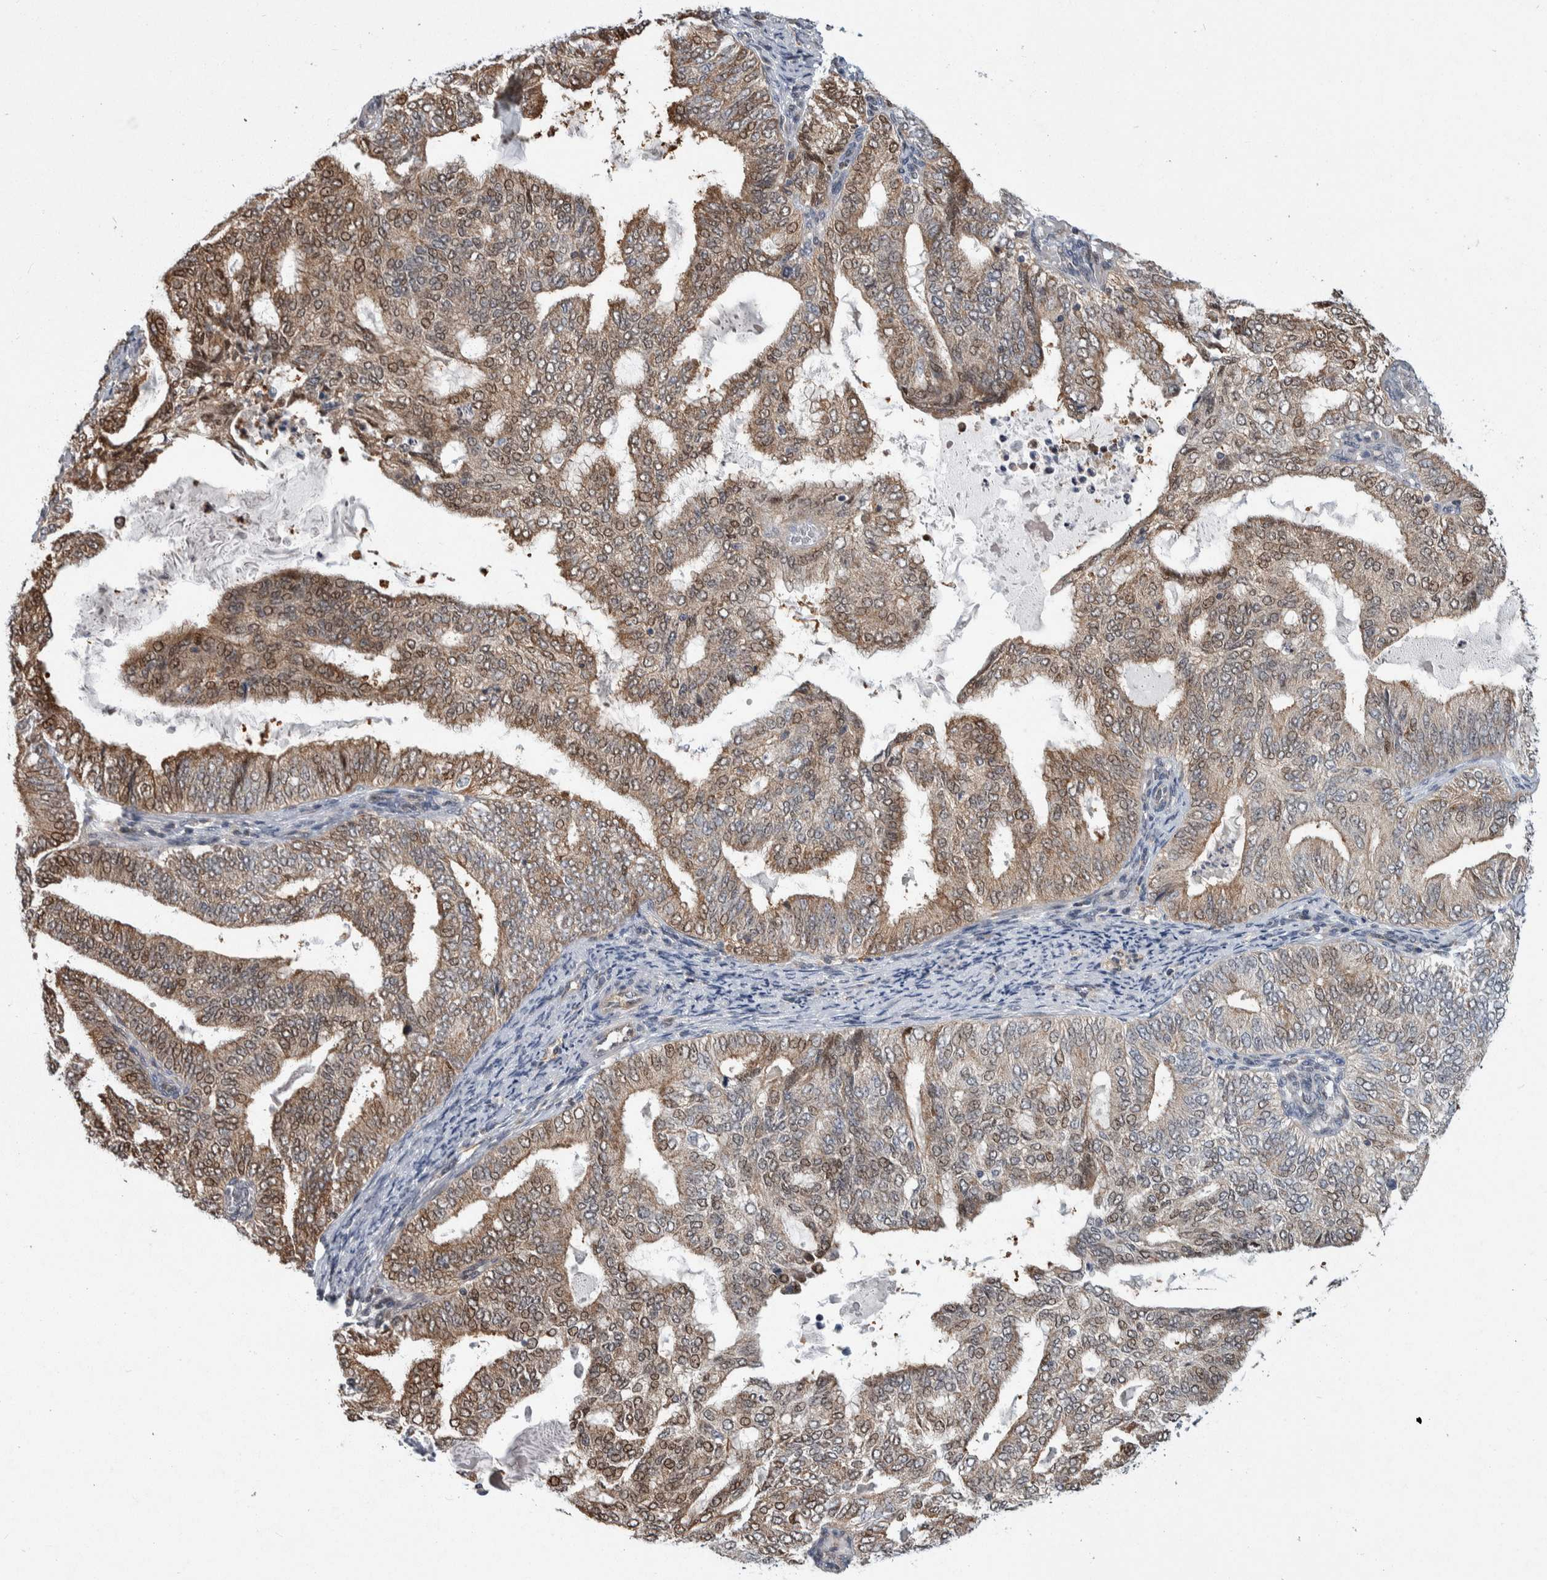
{"staining": {"intensity": "weak", "quantity": ">75%", "location": "cytoplasmic/membranous"}, "tissue": "endometrial cancer", "cell_type": "Tumor cells", "image_type": "cancer", "snomed": [{"axis": "morphology", "description": "Adenocarcinoma, NOS"}, {"axis": "topography", "description": "Endometrium"}], "caption": "Immunohistochemistry of endometrial adenocarcinoma demonstrates low levels of weak cytoplasmic/membranous positivity in about >75% of tumor cells. Ihc stains the protein in brown and the nuclei are stained blue.", "gene": "PTPA", "patient": {"sex": "female", "age": 58}}